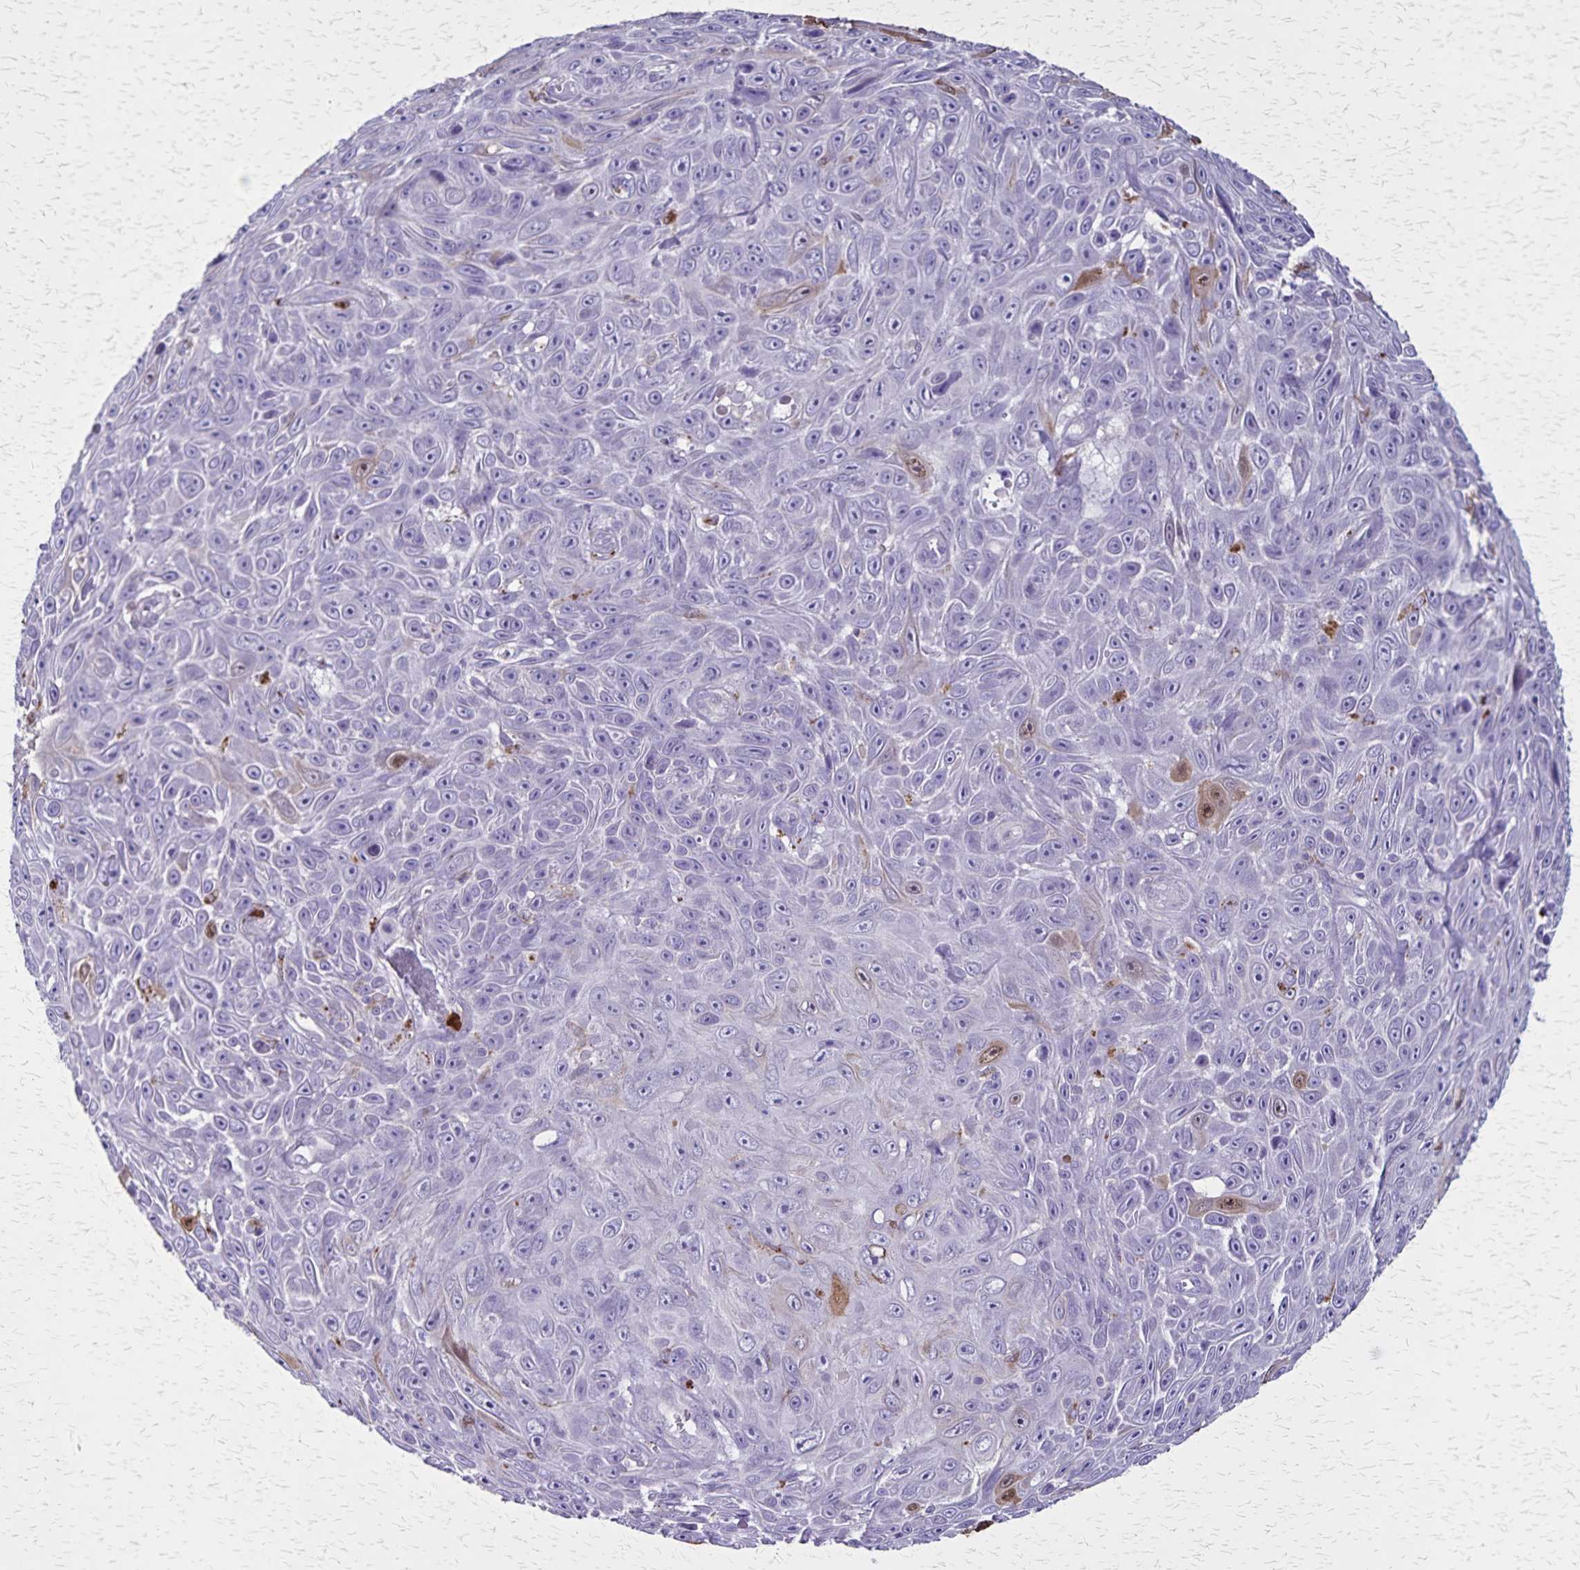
{"staining": {"intensity": "negative", "quantity": "none", "location": "none"}, "tissue": "skin cancer", "cell_type": "Tumor cells", "image_type": "cancer", "snomed": [{"axis": "morphology", "description": "Squamous cell carcinoma, NOS"}, {"axis": "topography", "description": "Skin"}], "caption": "Human squamous cell carcinoma (skin) stained for a protein using immunohistochemistry exhibits no staining in tumor cells.", "gene": "ULBP3", "patient": {"sex": "male", "age": 82}}